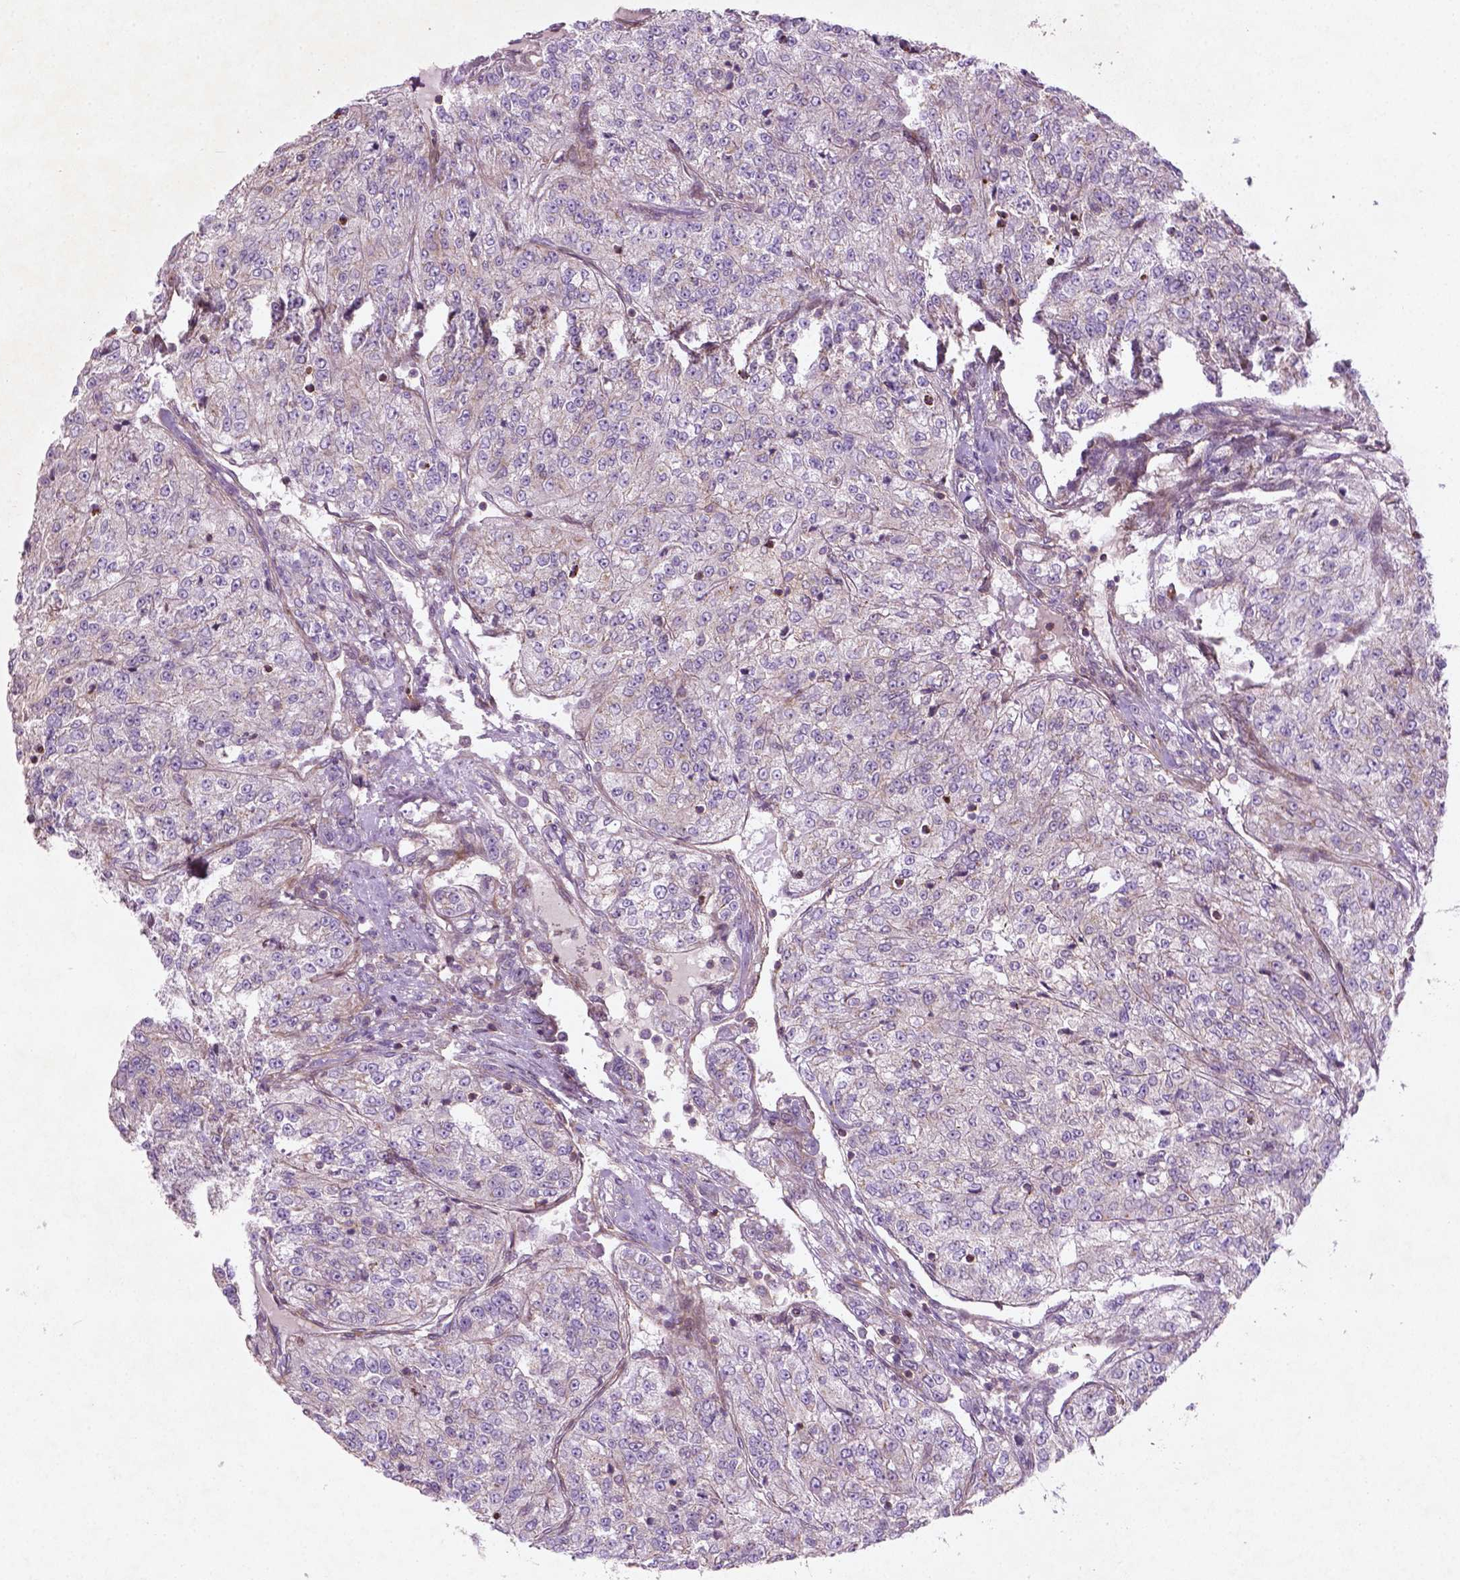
{"staining": {"intensity": "weak", "quantity": "<25%", "location": "cytoplasmic/membranous"}, "tissue": "renal cancer", "cell_type": "Tumor cells", "image_type": "cancer", "snomed": [{"axis": "morphology", "description": "Adenocarcinoma, NOS"}, {"axis": "topography", "description": "Kidney"}], "caption": "Immunohistochemistry micrograph of neoplastic tissue: renal cancer stained with DAB (3,3'-diaminobenzidine) demonstrates no significant protein expression in tumor cells. Brightfield microscopy of IHC stained with DAB (3,3'-diaminobenzidine) (brown) and hematoxylin (blue), captured at high magnification.", "gene": "TCHP", "patient": {"sex": "female", "age": 63}}